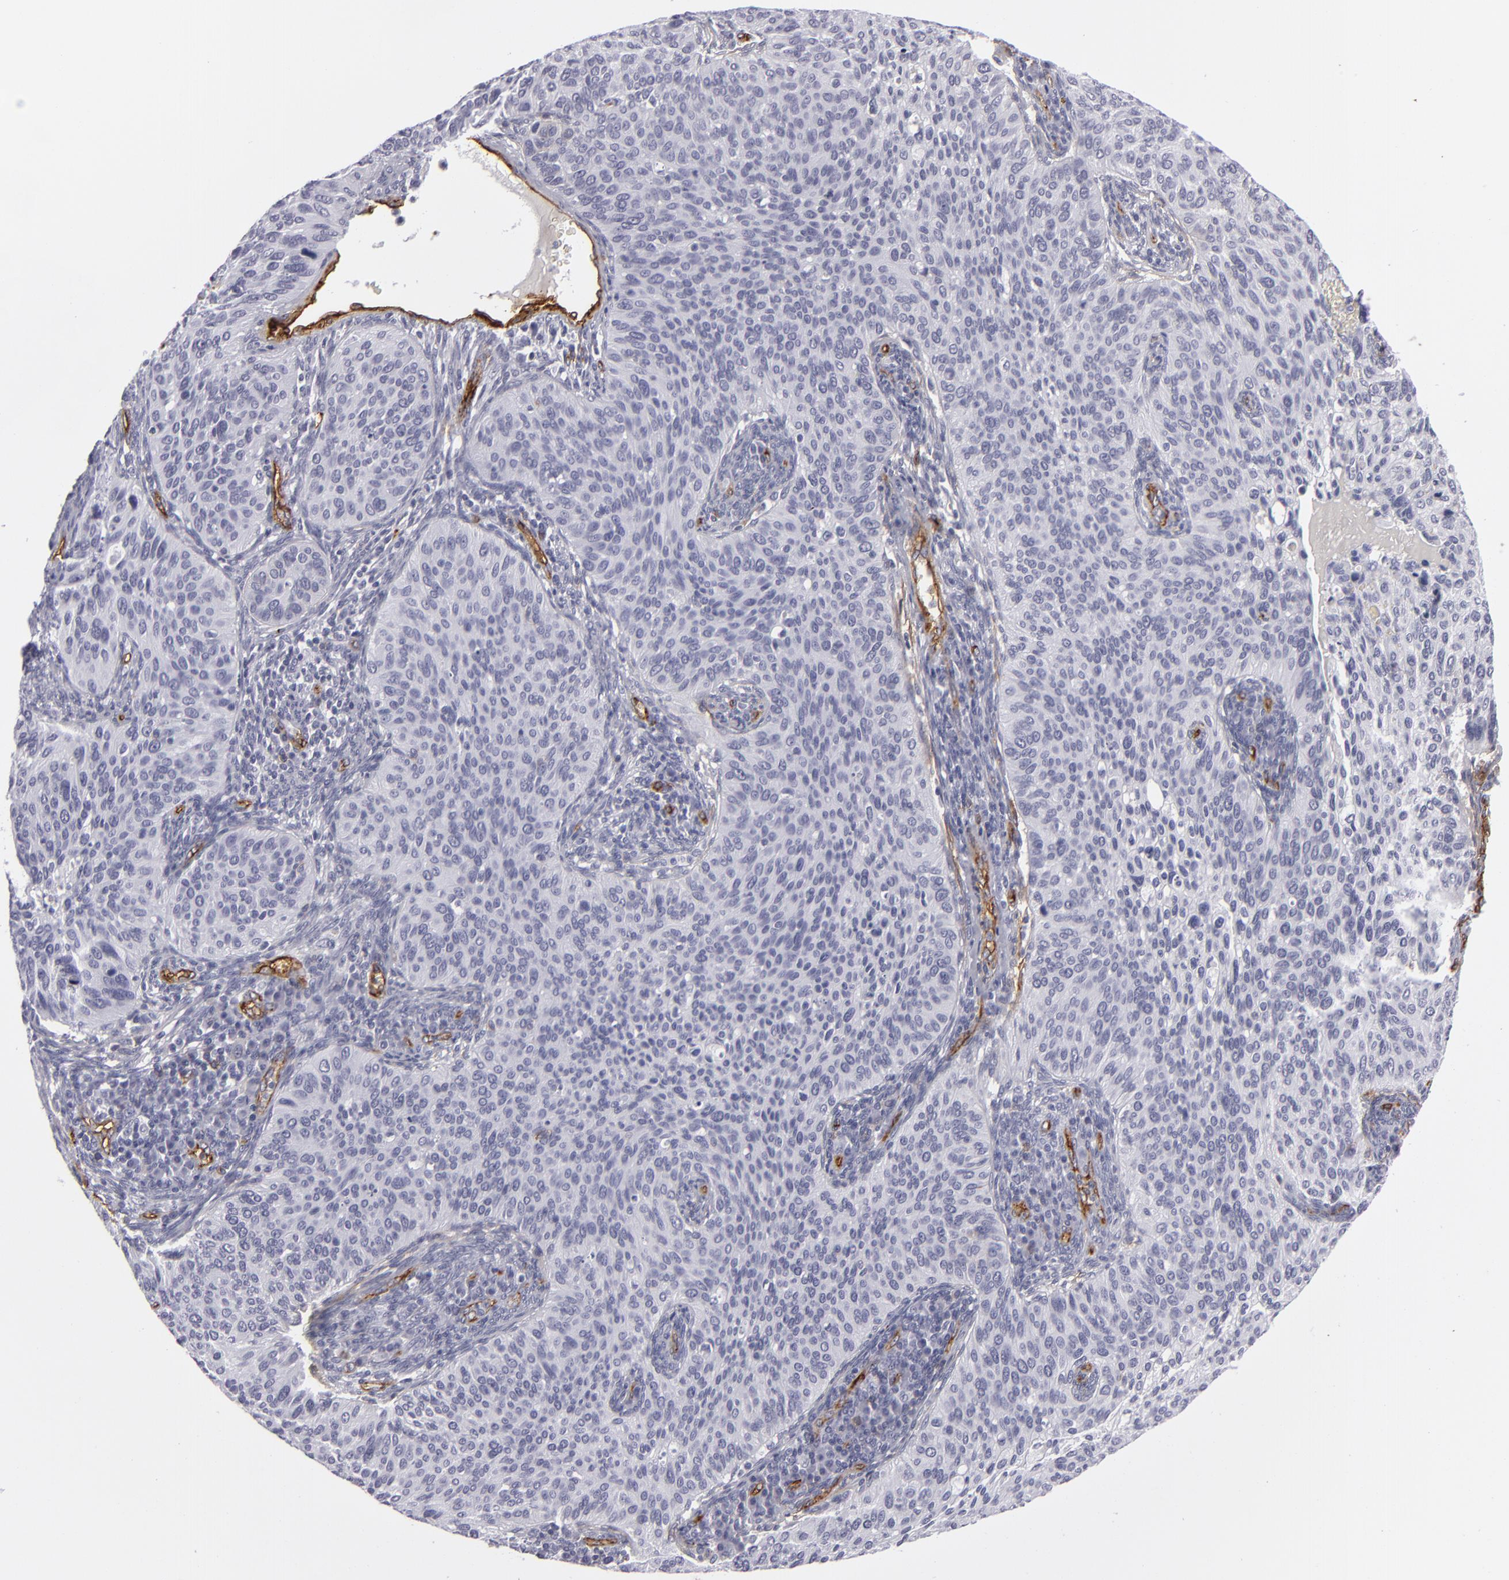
{"staining": {"intensity": "negative", "quantity": "none", "location": "none"}, "tissue": "cervical cancer", "cell_type": "Tumor cells", "image_type": "cancer", "snomed": [{"axis": "morphology", "description": "Adenocarcinoma, NOS"}, {"axis": "topography", "description": "Cervix"}], "caption": "Immunohistochemistry (IHC) image of neoplastic tissue: human cervical cancer (adenocarcinoma) stained with DAB exhibits no significant protein expression in tumor cells.", "gene": "MCAM", "patient": {"sex": "female", "age": 29}}